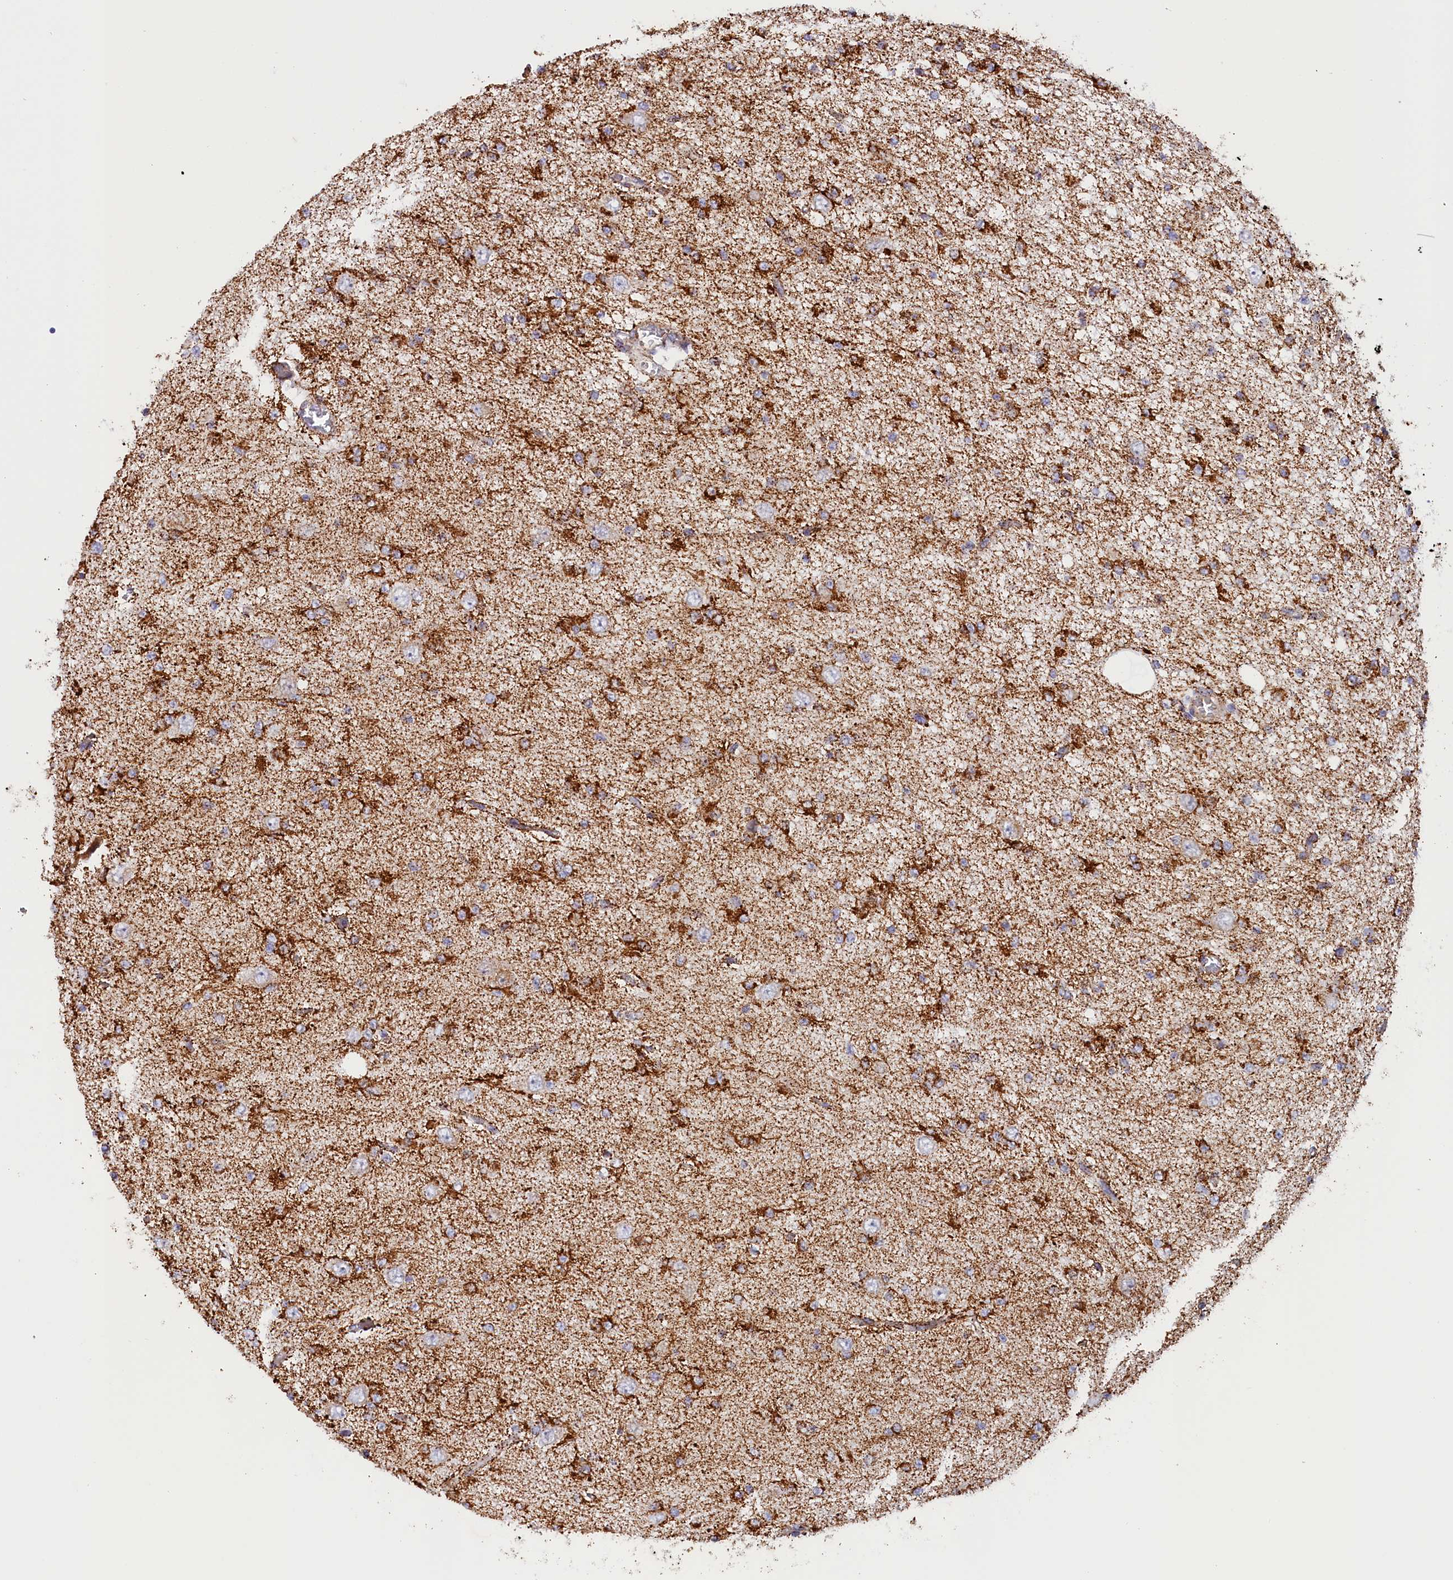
{"staining": {"intensity": "strong", "quantity": ">75%", "location": "cytoplasmic/membranous"}, "tissue": "glioma", "cell_type": "Tumor cells", "image_type": "cancer", "snomed": [{"axis": "morphology", "description": "Glioma, malignant, Low grade"}, {"axis": "topography", "description": "Brain"}], "caption": "Brown immunohistochemical staining in malignant glioma (low-grade) exhibits strong cytoplasmic/membranous expression in about >75% of tumor cells. (DAB IHC, brown staining for protein, blue staining for nuclei).", "gene": "AKTIP", "patient": {"sex": "male", "age": 38}}